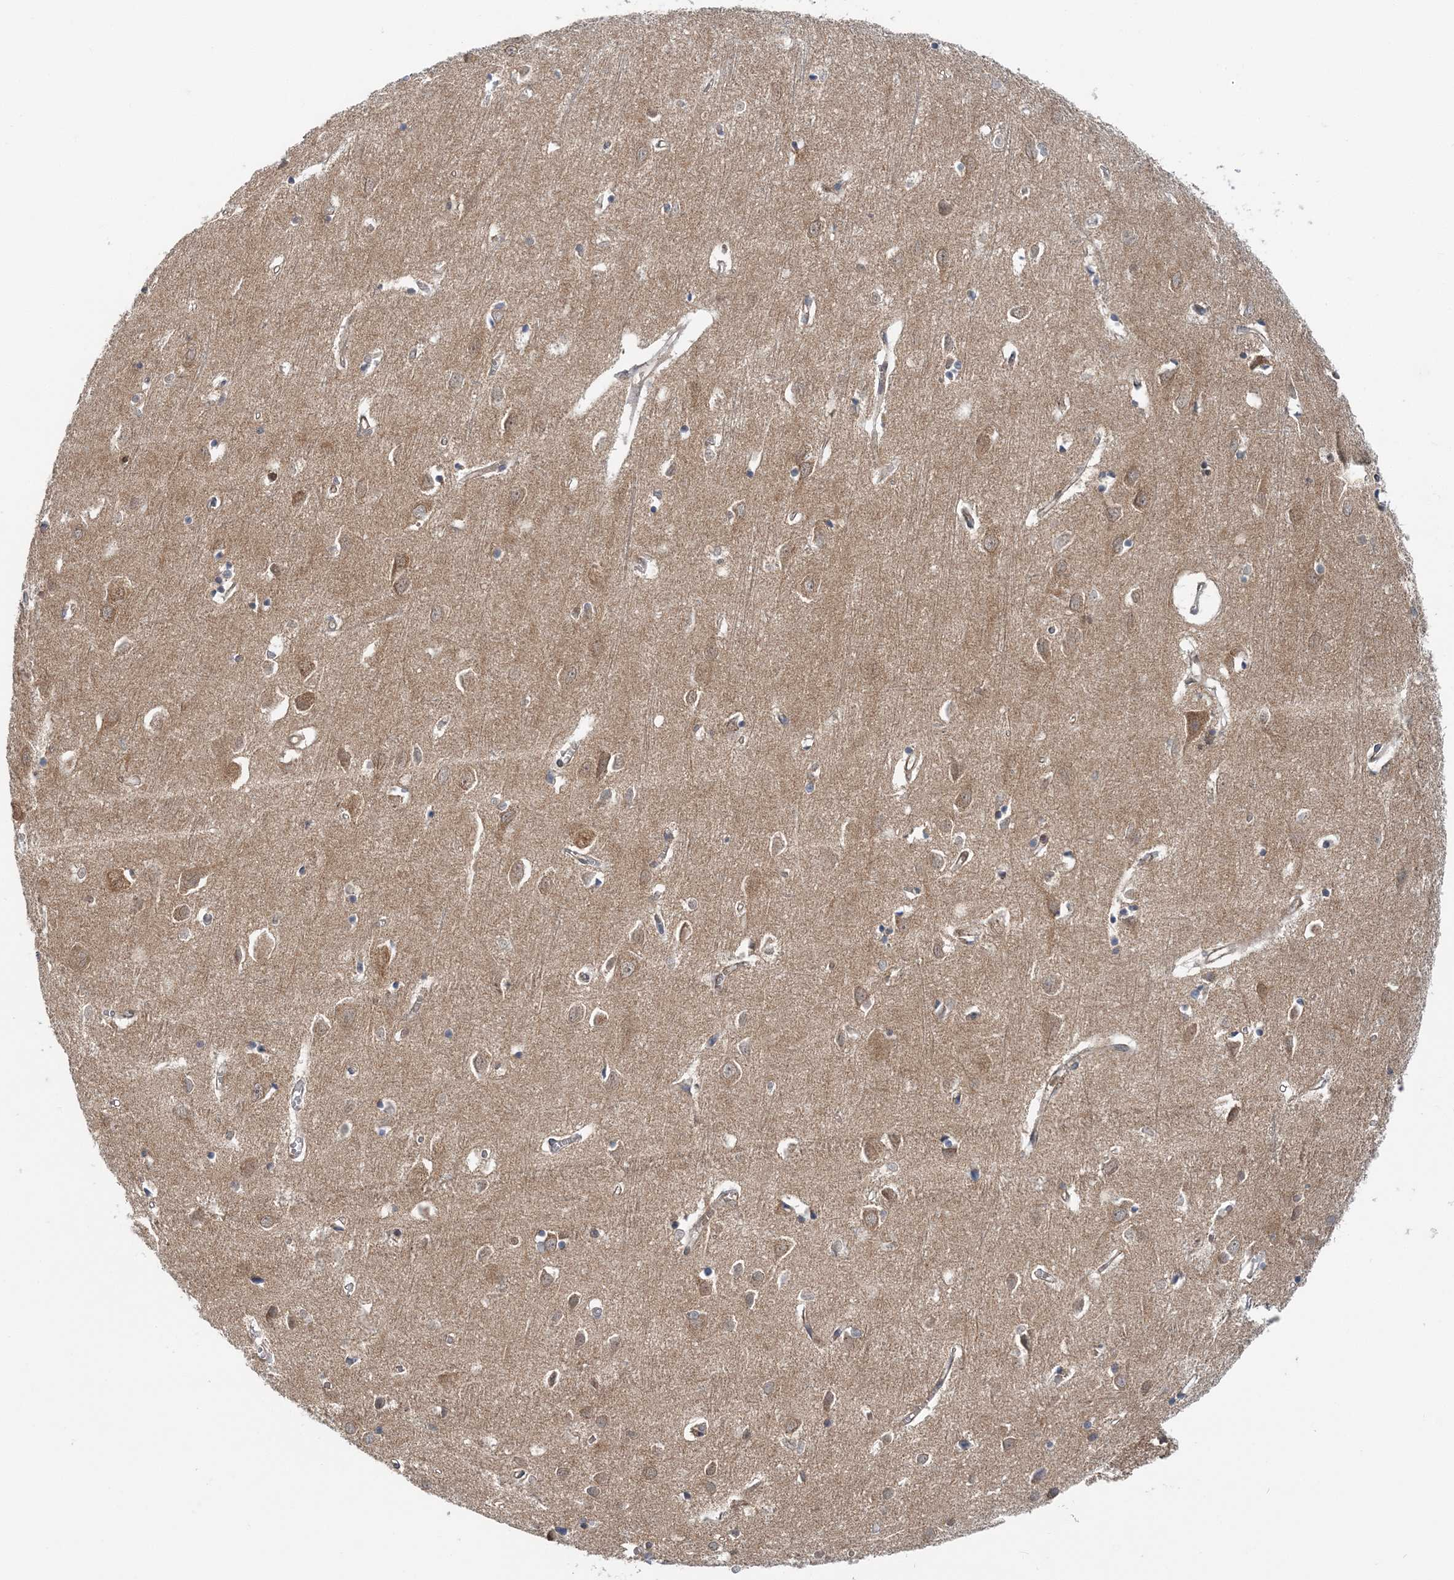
{"staining": {"intensity": "weak", "quantity": ">75%", "location": "cytoplasmic/membranous"}, "tissue": "cerebral cortex", "cell_type": "Endothelial cells", "image_type": "normal", "snomed": [{"axis": "morphology", "description": "Normal tissue, NOS"}, {"axis": "topography", "description": "Cerebral cortex"}], "caption": "The immunohistochemical stain shows weak cytoplasmic/membranous staining in endothelial cells of unremarkable cerebral cortex.", "gene": "MOB4", "patient": {"sex": "female", "age": 64}}